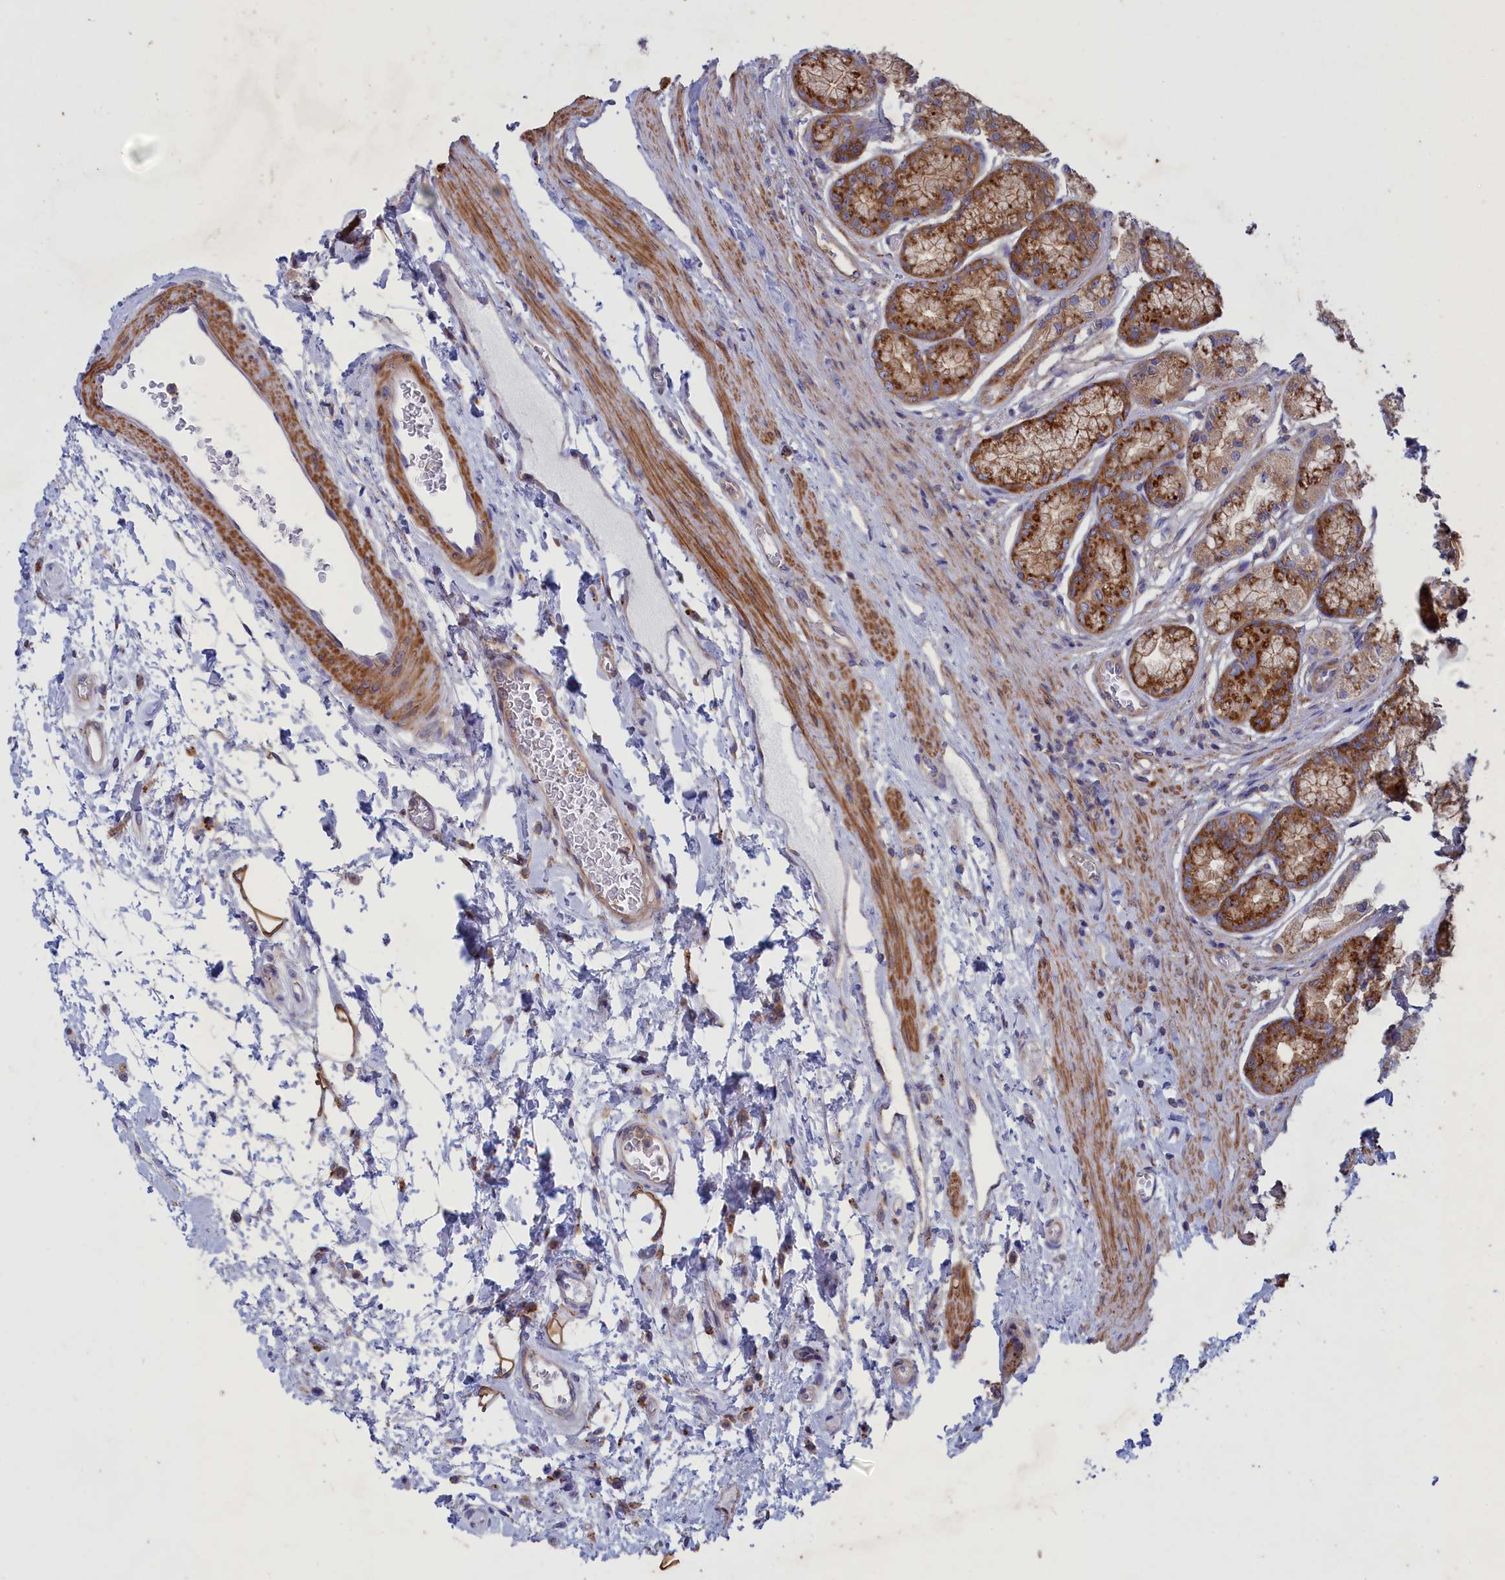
{"staining": {"intensity": "strong", "quantity": ">75%", "location": "cytoplasmic/membranous"}, "tissue": "stomach", "cell_type": "Glandular cells", "image_type": "normal", "snomed": [{"axis": "morphology", "description": "Normal tissue, NOS"}, {"axis": "morphology", "description": "Adenocarcinoma, NOS"}, {"axis": "morphology", "description": "Adenocarcinoma, High grade"}, {"axis": "topography", "description": "Stomach, upper"}, {"axis": "topography", "description": "Stomach"}], "caption": "DAB (3,3'-diaminobenzidine) immunohistochemical staining of benign stomach reveals strong cytoplasmic/membranous protein expression in approximately >75% of glandular cells. (DAB (3,3'-diaminobenzidine) IHC with brightfield microscopy, high magnification).", "gene": "SCAMP4", "patient": {"sex": "female", "age": 65}}